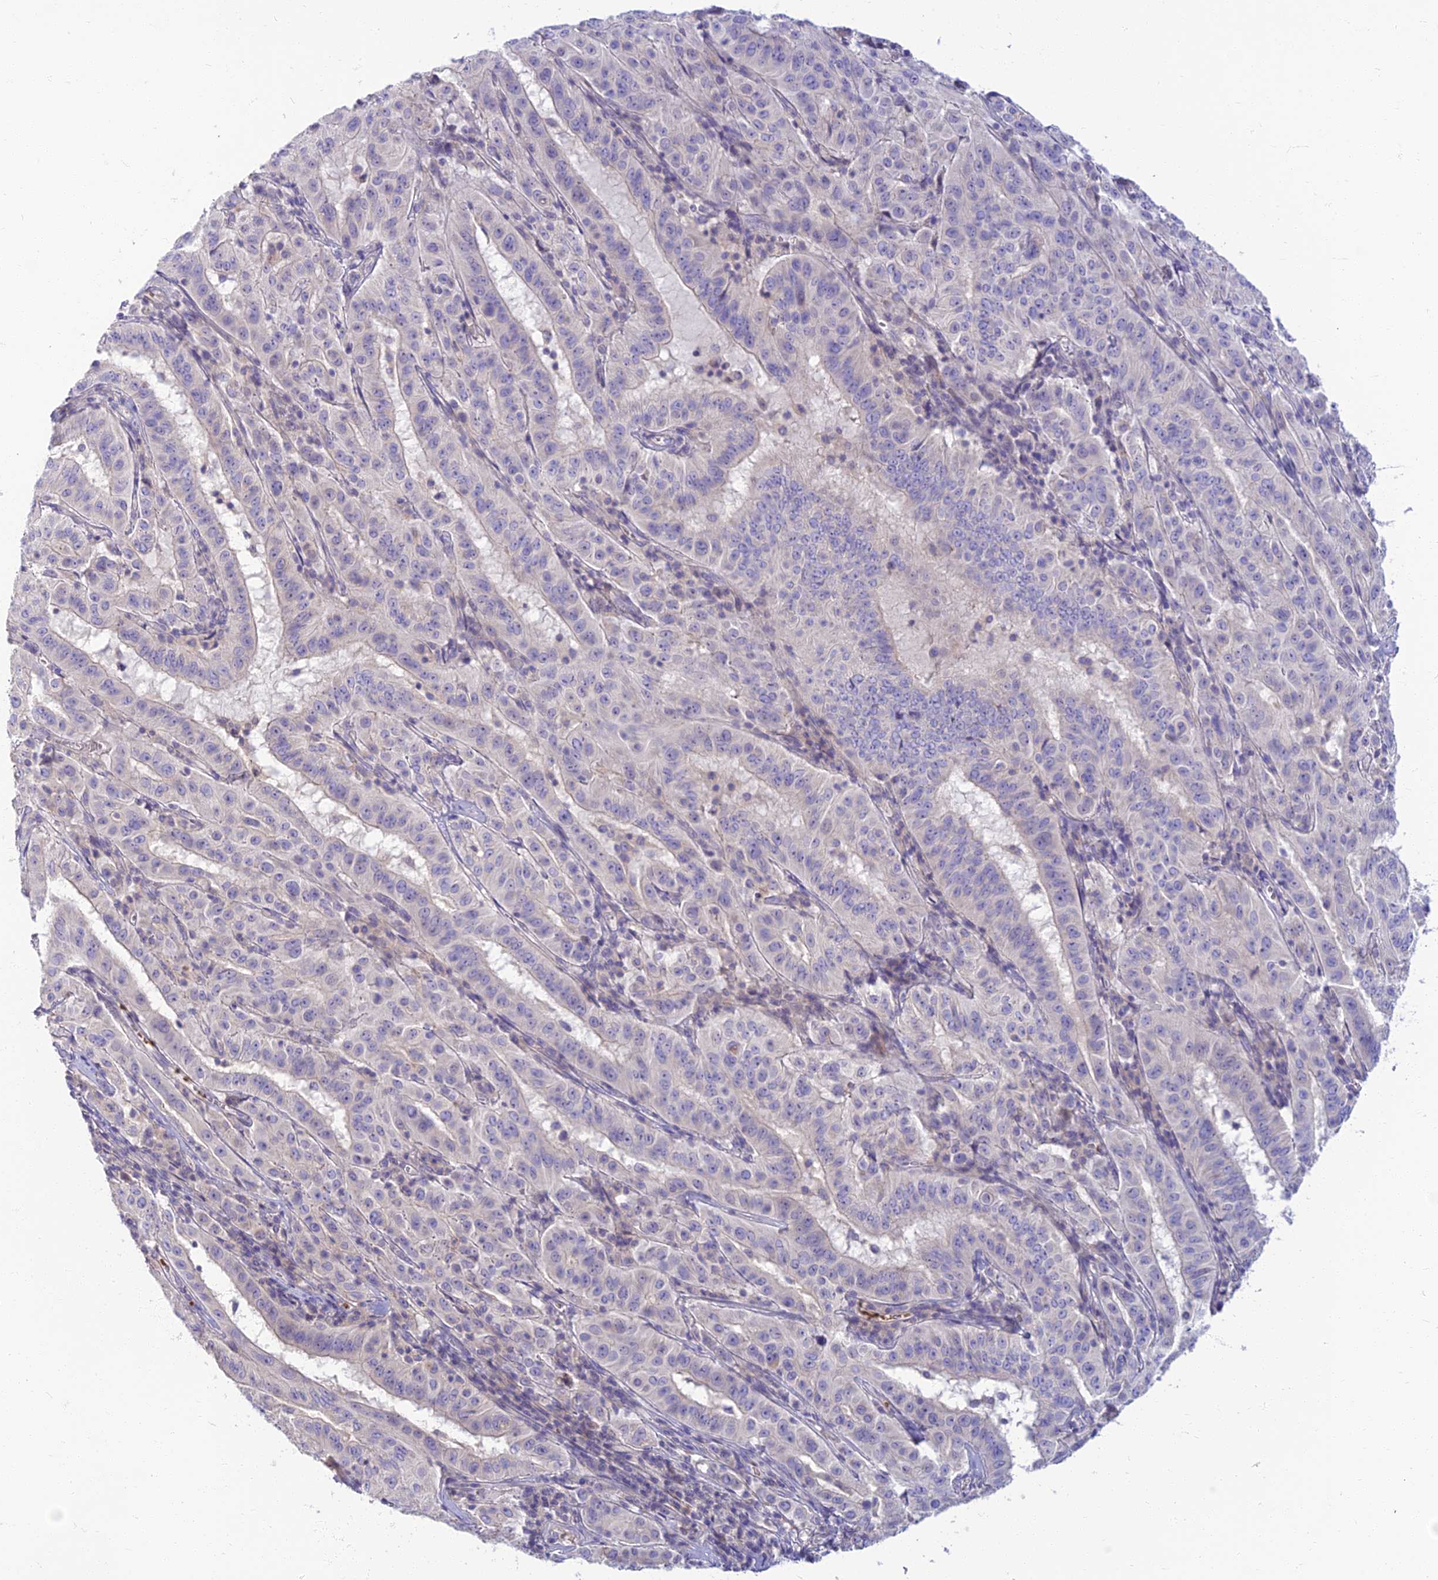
{"staining": {"intensity": "negative", "quantity": "none", "location": "none"}, "tissue": "pancreatic cancer", "cell_type": "Tumor cells", "image_type": "cancer", "snomed": [{"axis": "morphology", "description": "Adenocarcinoma, NOS"}, {"axis": "topography", "description": "Pancreas"}], "caption": "This photomicrograph is of pancreatic cancer stained with immunohistochemistry (IHC) to label a protein in brown with the nuclei are counter-stained blue. There is no staining in tumor cells.", "gene": "CLIP4", "patient": {"sex": "male", "age": 63}}